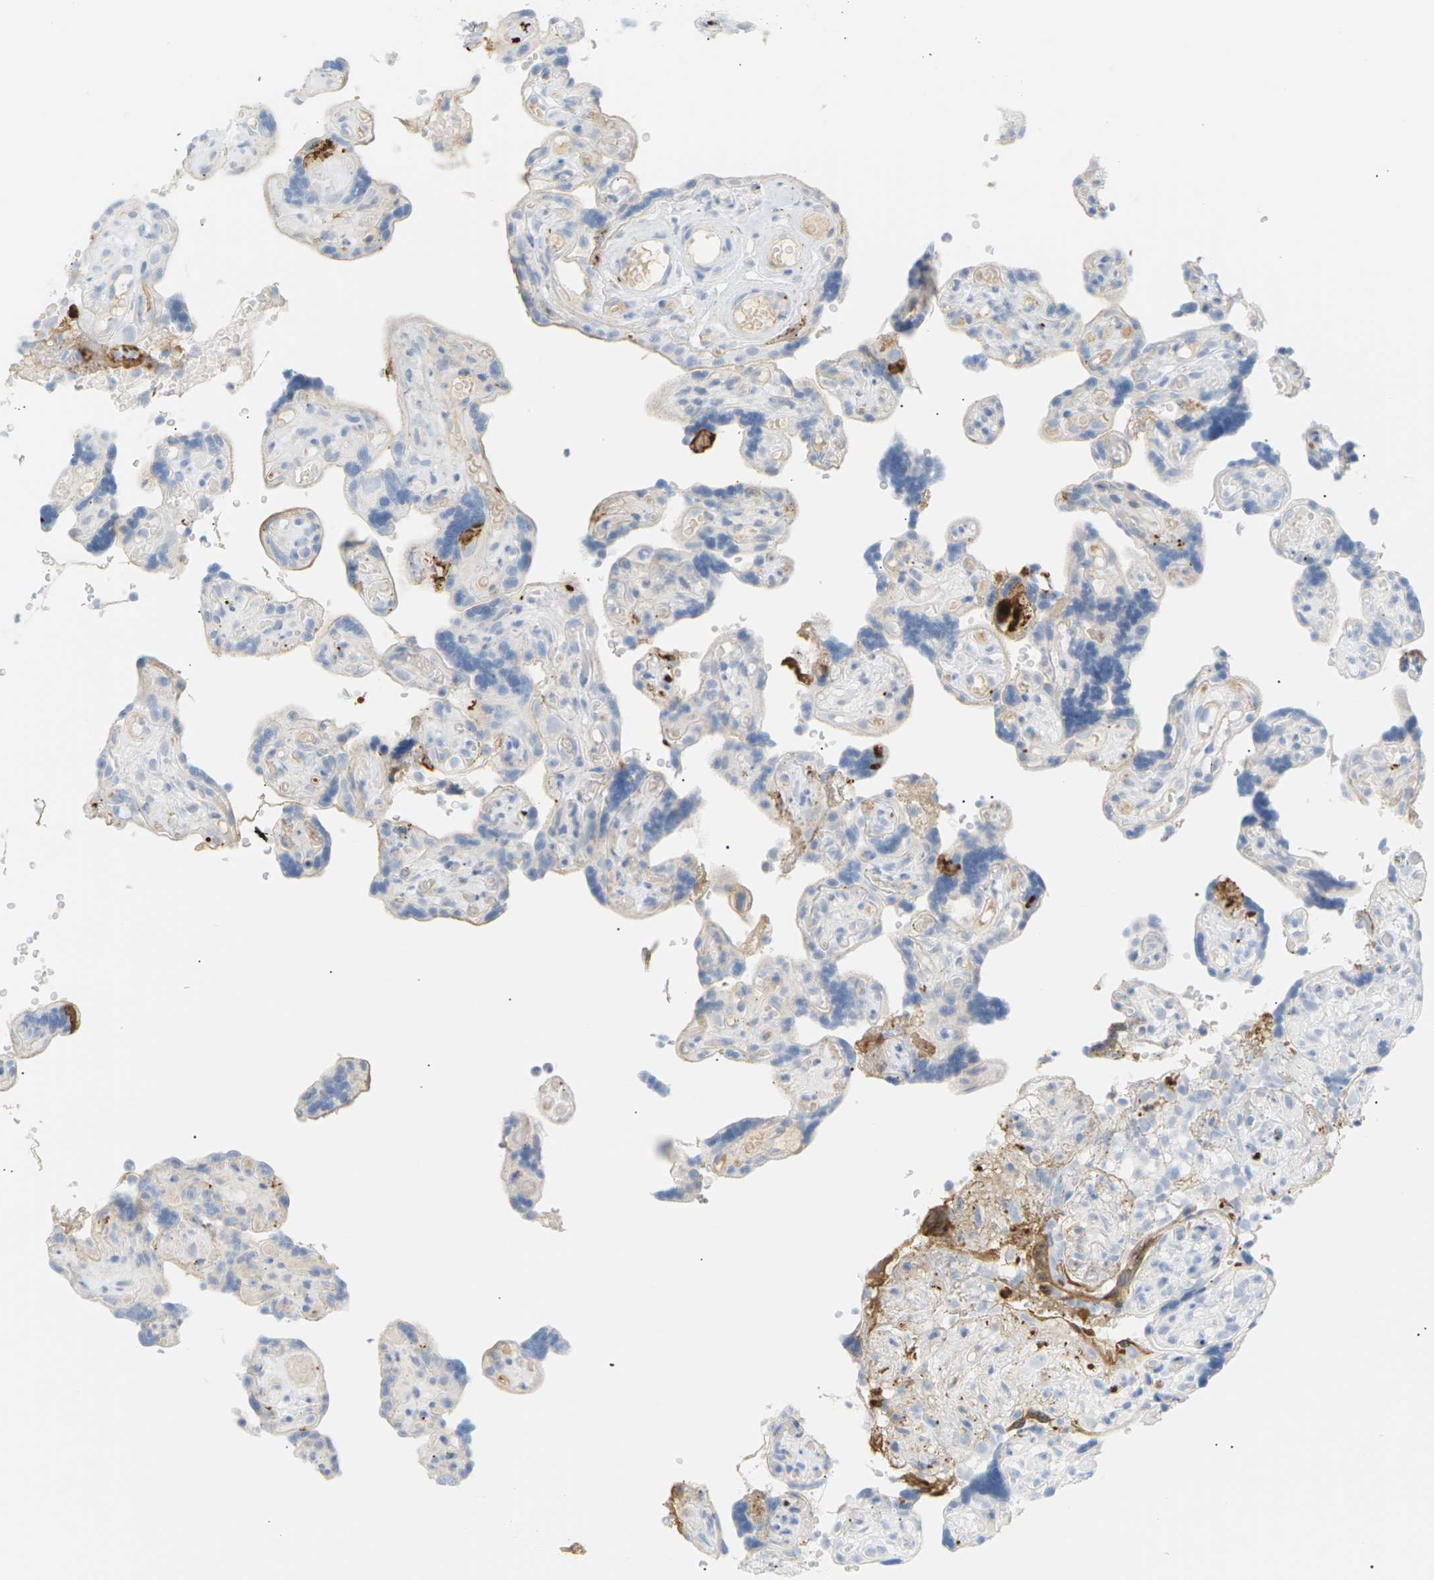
{"staining": {"intensity": "negative", "quantity": "none", "location": "none"}, "tissue": "placenta", "cell_type": "Decidual cells", "image_type": "normal", "snomed": [{"axis": "morphology", "description": "Normal tissue, NOS"}, {"axis": "topography", "description": "Placenta"}], "caption": "Decidual cells show no significant protein positivity in benign placenta.", "gene": "CLU", "patient": {"sex": "female", "age": 30}}